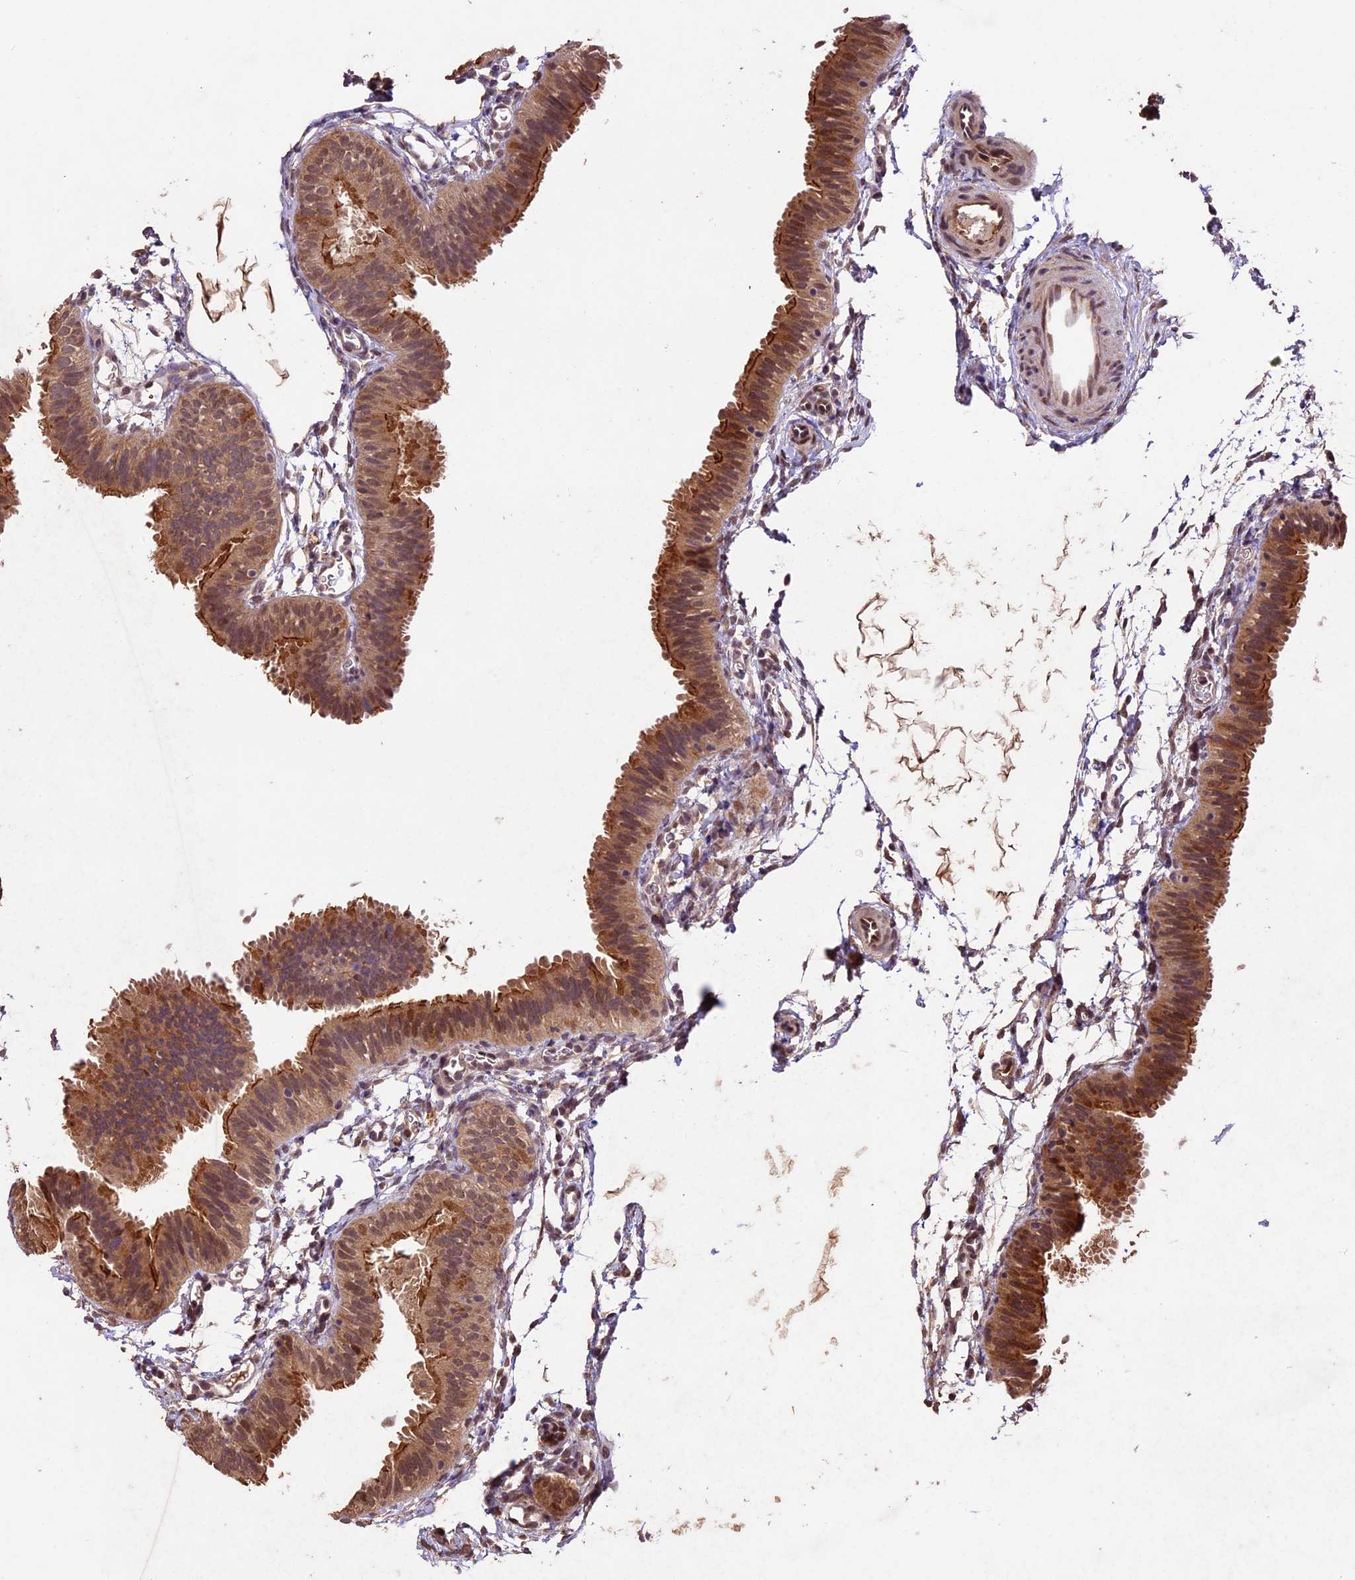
{"staining": {"intensity": "moderate", "quantity": ">75%", "location": "cytoplasmic/membranous,nuclear"}, "tissue": "fallopian tube", "cell_type": "Glandular cells", "image_type": "normal", "snomed": [{"axis": "morphology", "description": "Normal tissue, NOS"}, {"axis": "topography", "description": "Fallopian tube"}], "caption": "Immunohistochemical staining of normal human fallopian tube shows moderate cytoplasmic/membranous,nuclear protein positivity in approximately >75% of glandular cells. (brown staining indicates protein expression, while blue staining denotes nuclei).", "gene": "CDKN2AIP", "patient": {"sex": "female", "age": 35}}